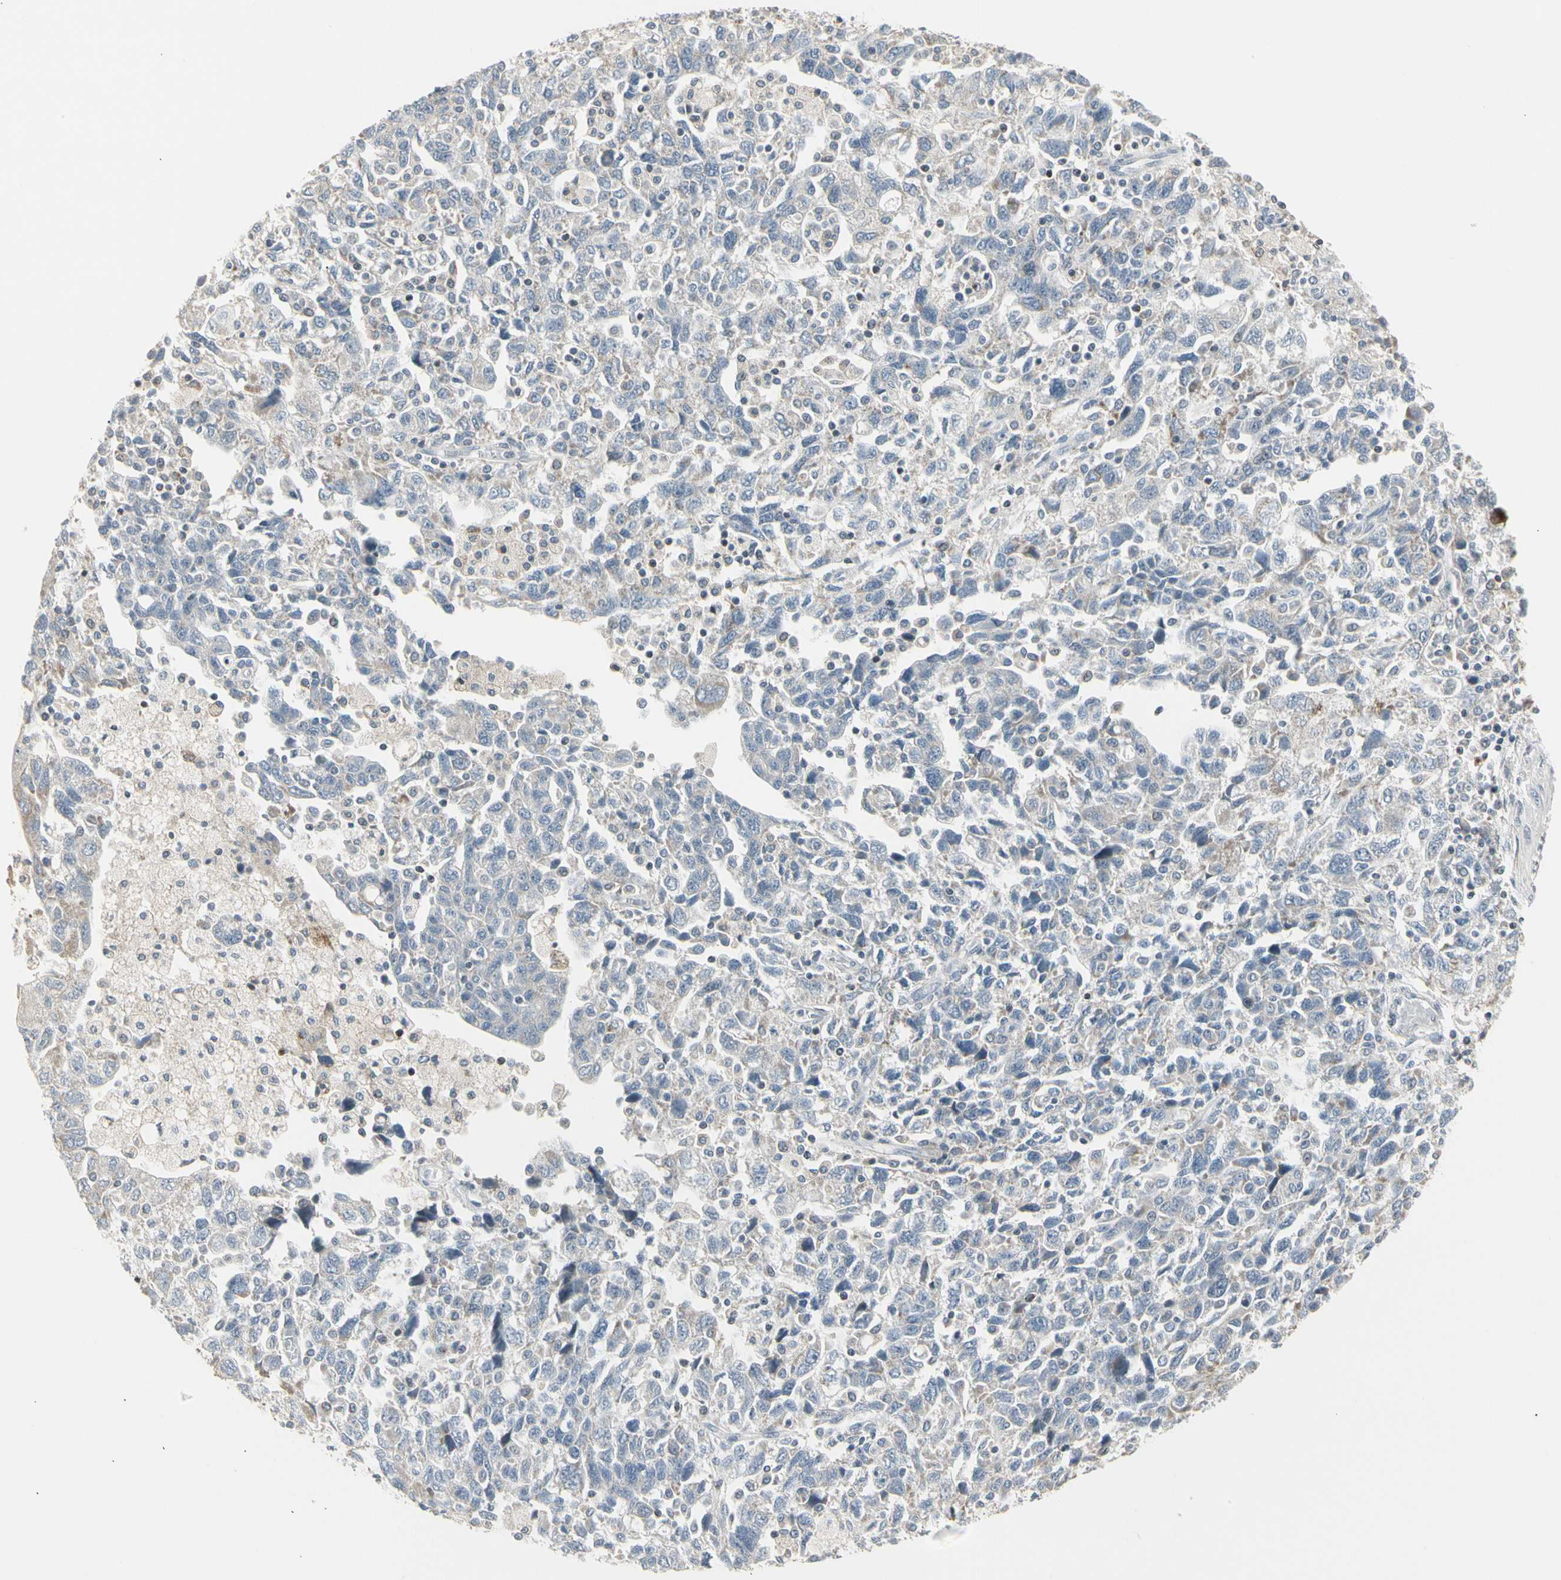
{"staining": {"intensity": "moderate", "quantity": "<25%", "location": "cytoplasmic/membranous"}, "tissue": "ovarian cancer", "cell_type": "Tumor cells", "image_type": "cancer", "snomed": [{"axis": "morphology", "description": "Carcinoma, NOS"}, {"axis": "morphology", "description": "Cystadenocarcinoma, serous, NOS"}, {"axis": "topography", "description": "Ovary"}], "caption": "Human ovarian cancer (carcinoma) stained with a brown dye displays moderate cytoplasmic/membranous positive expression in approximately <25% of tumor cells.", "gene": "TMEM176A", "patient": {"sex": "female", "age": 69}}